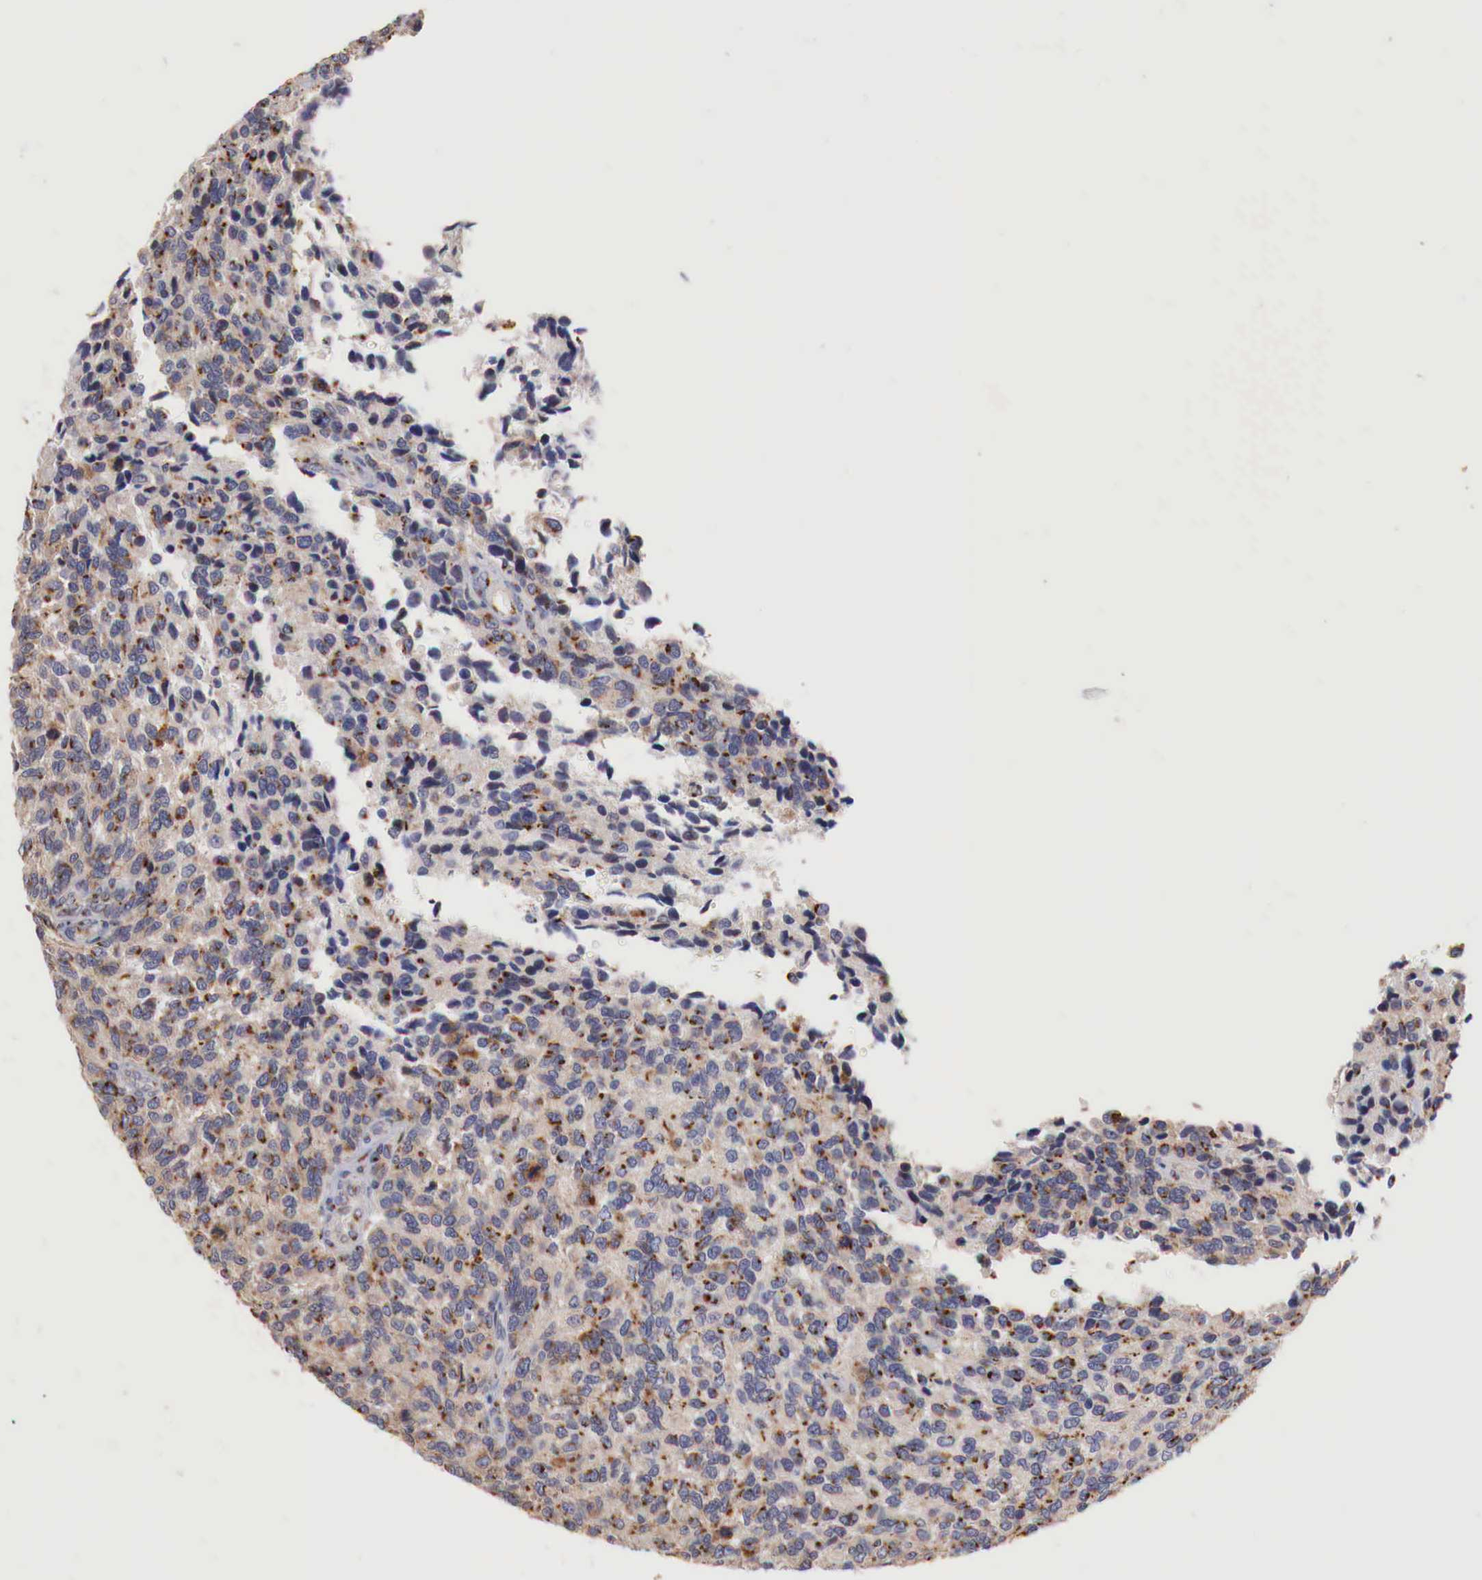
{"staining": {"intensity": "moderate", "quantity": ">75%", "location": "cytoplasmic/membranous"}, "tissue": "glioma", "cell_type": "Tumor cells", "image_type": "cancer", "snomed": [{"axis": "morphology", "description": "Glioma, malignant, High grade"}, {"axis": "topography", "description": "Brain"}], "caption": "A brown stain shows moderate cytoplasmic/membranous staining of a protein in human glioma tumor cells.", "gene": "SYAP1", "patient": {"sex": "male", "age": 77}}